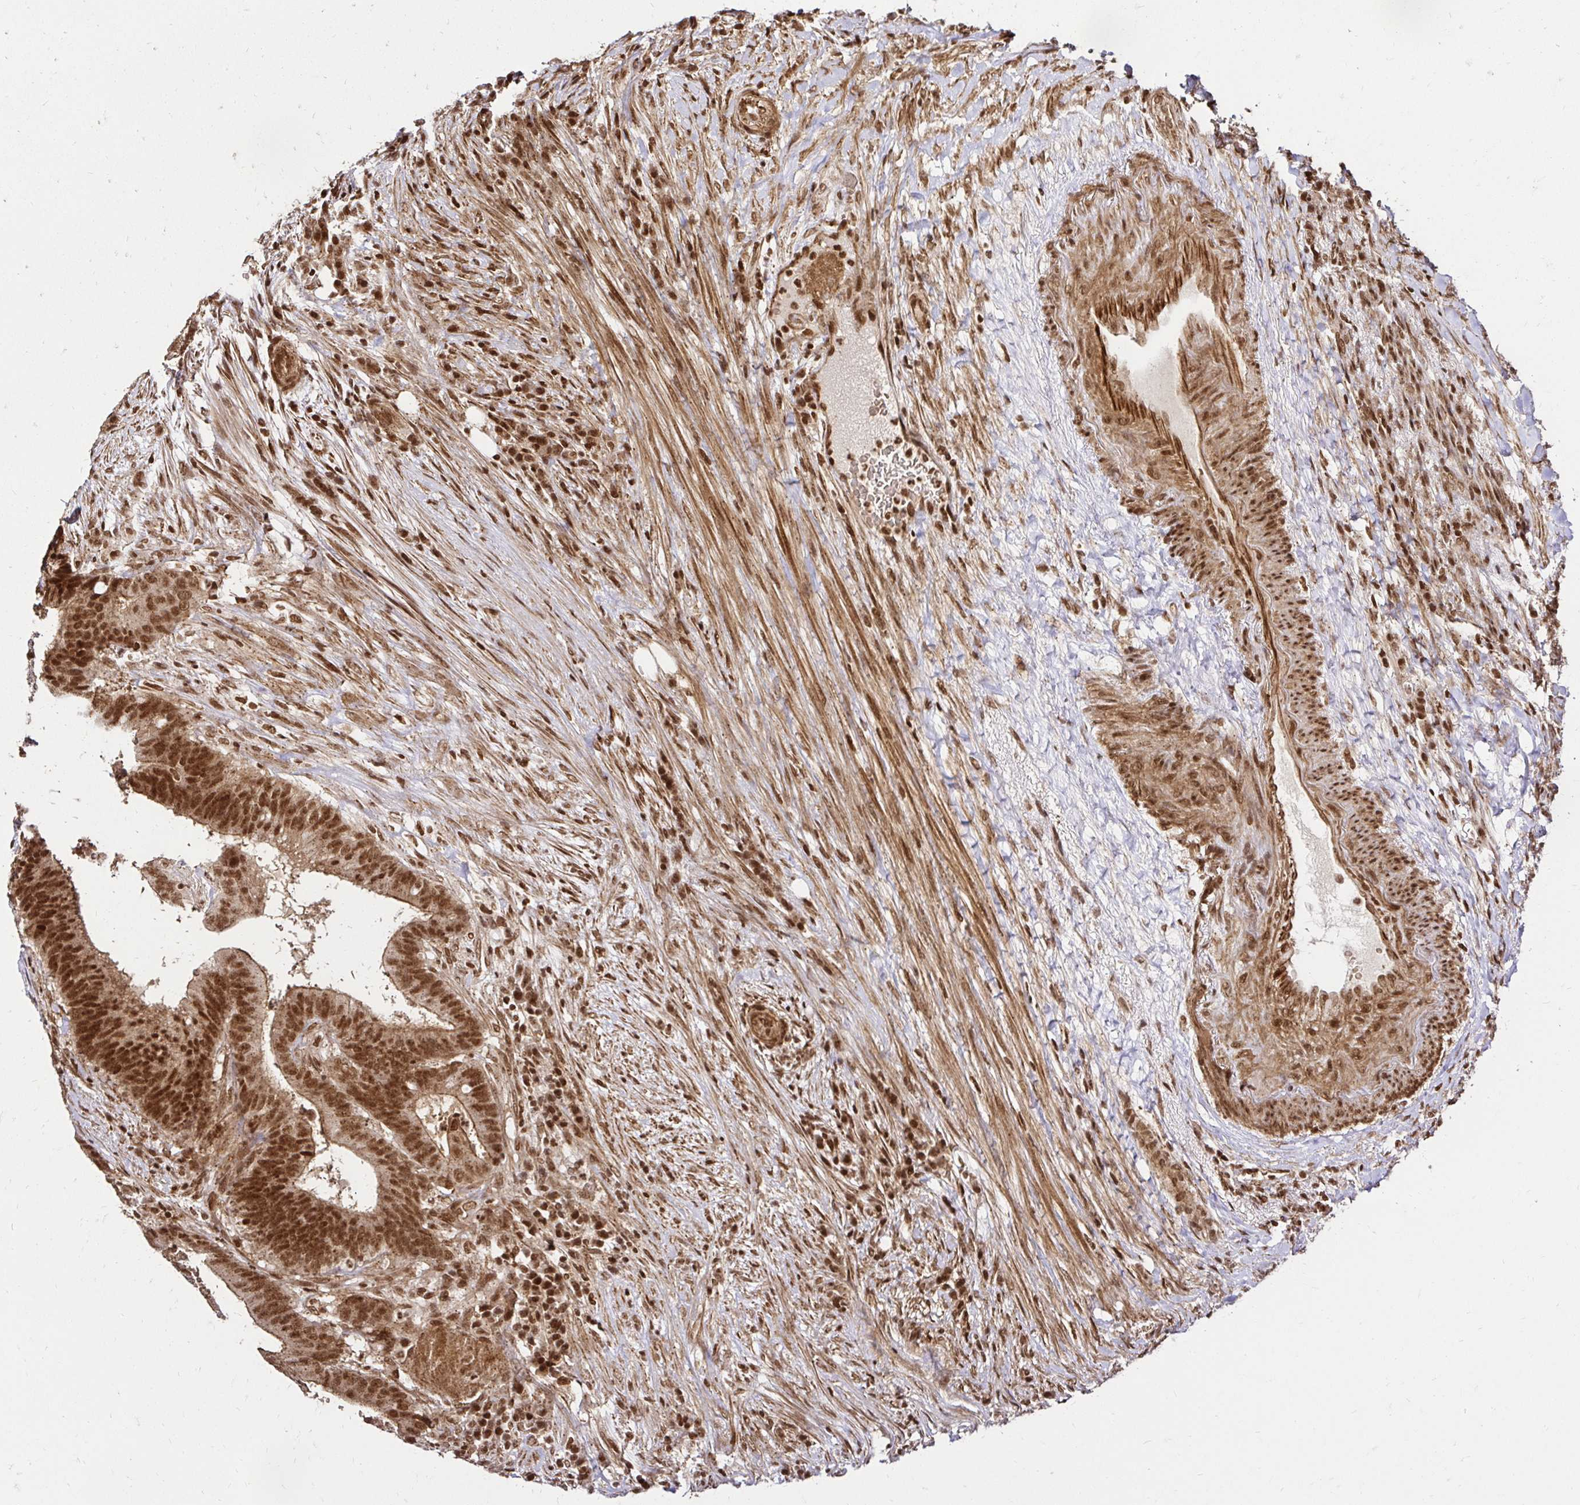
{"staining": {"intensity": "moderate", "quantity": ">75%", "location": "cytoplasmic/membranous,nuclear"}, "tissue": "colorectal cancer", "cell_type": "Tumor cells", "image_type": "cancer", "snomed": [{"axis": "morphology", "description": "Adenocarcinoma, NOS"}, {"axis": "topography", "description": "Colon"}], "caption": "Immunohistochemistry (IHC) histopathology image of colorectal adenocarcinoma stained for a protein (brown), which reveals medium levels of moderate cytoplasmic/membranous and nuclear positivity in about >75% of tumor cells.", "gene": "GLYR1", "patient": {"sex": "female", "age": 43}}